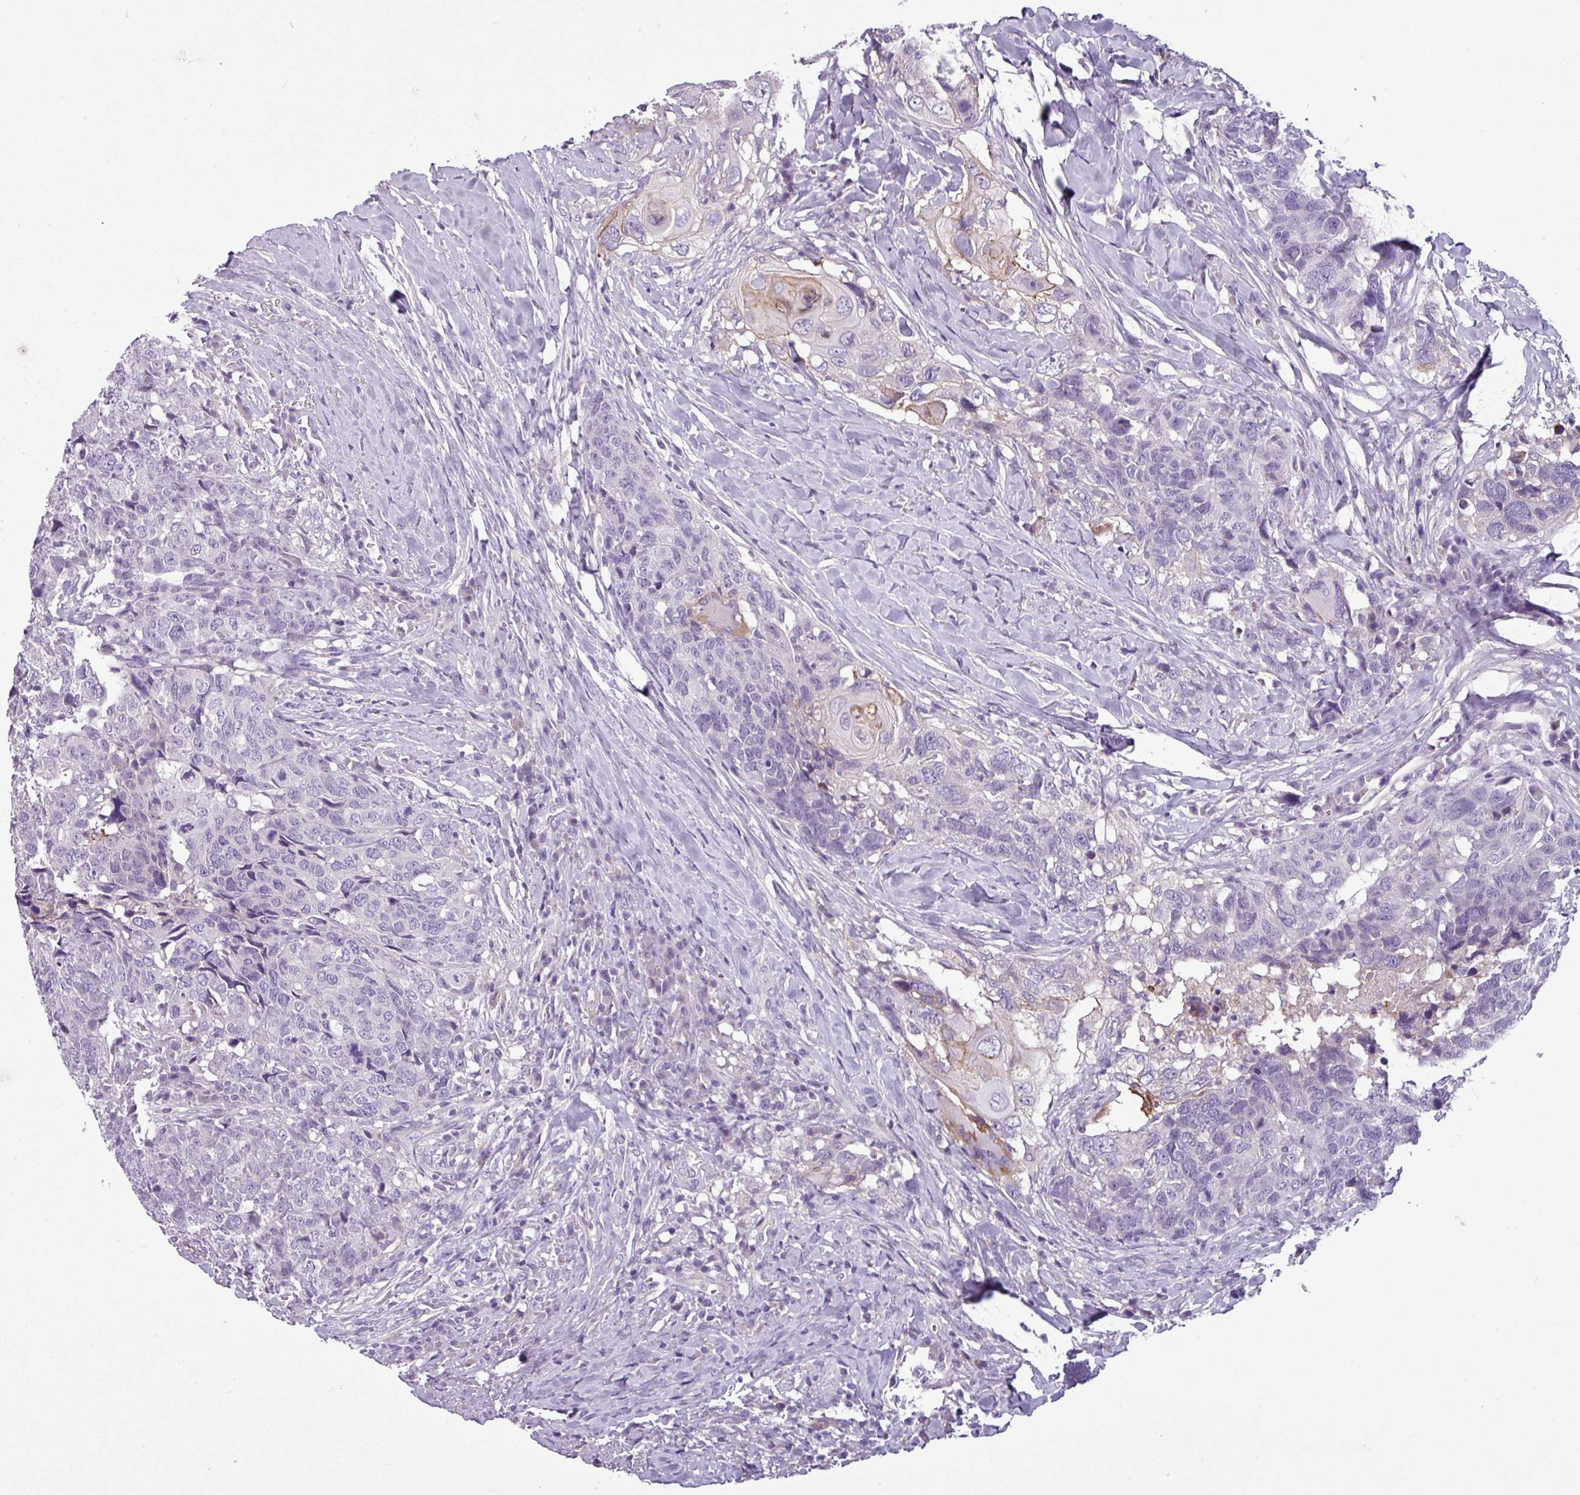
{"staining": {"intensity": "weak", "quantity": "<25%", "location": "cytoplasmic/membranous"}, "tissue": "head and neck cancer", "cell_type": "Tumor cells", "image_type": "cancer", "snomed": [{"axis": "morphology", "description": "Squamous cell carcinoma, NOS"}, {"axis": "topography", "description": "Head-Neck"}], "caption": "Immunohistochemistry (IHC) photomicrograph of neoplastic tissue: head and neck cancer stained with DAB (3,3'-diaminobenzidine) displays no significant protein staining in tumor cells.", "gene": "TMEM178B", "patient": {"sex": "male", "age": 66}}